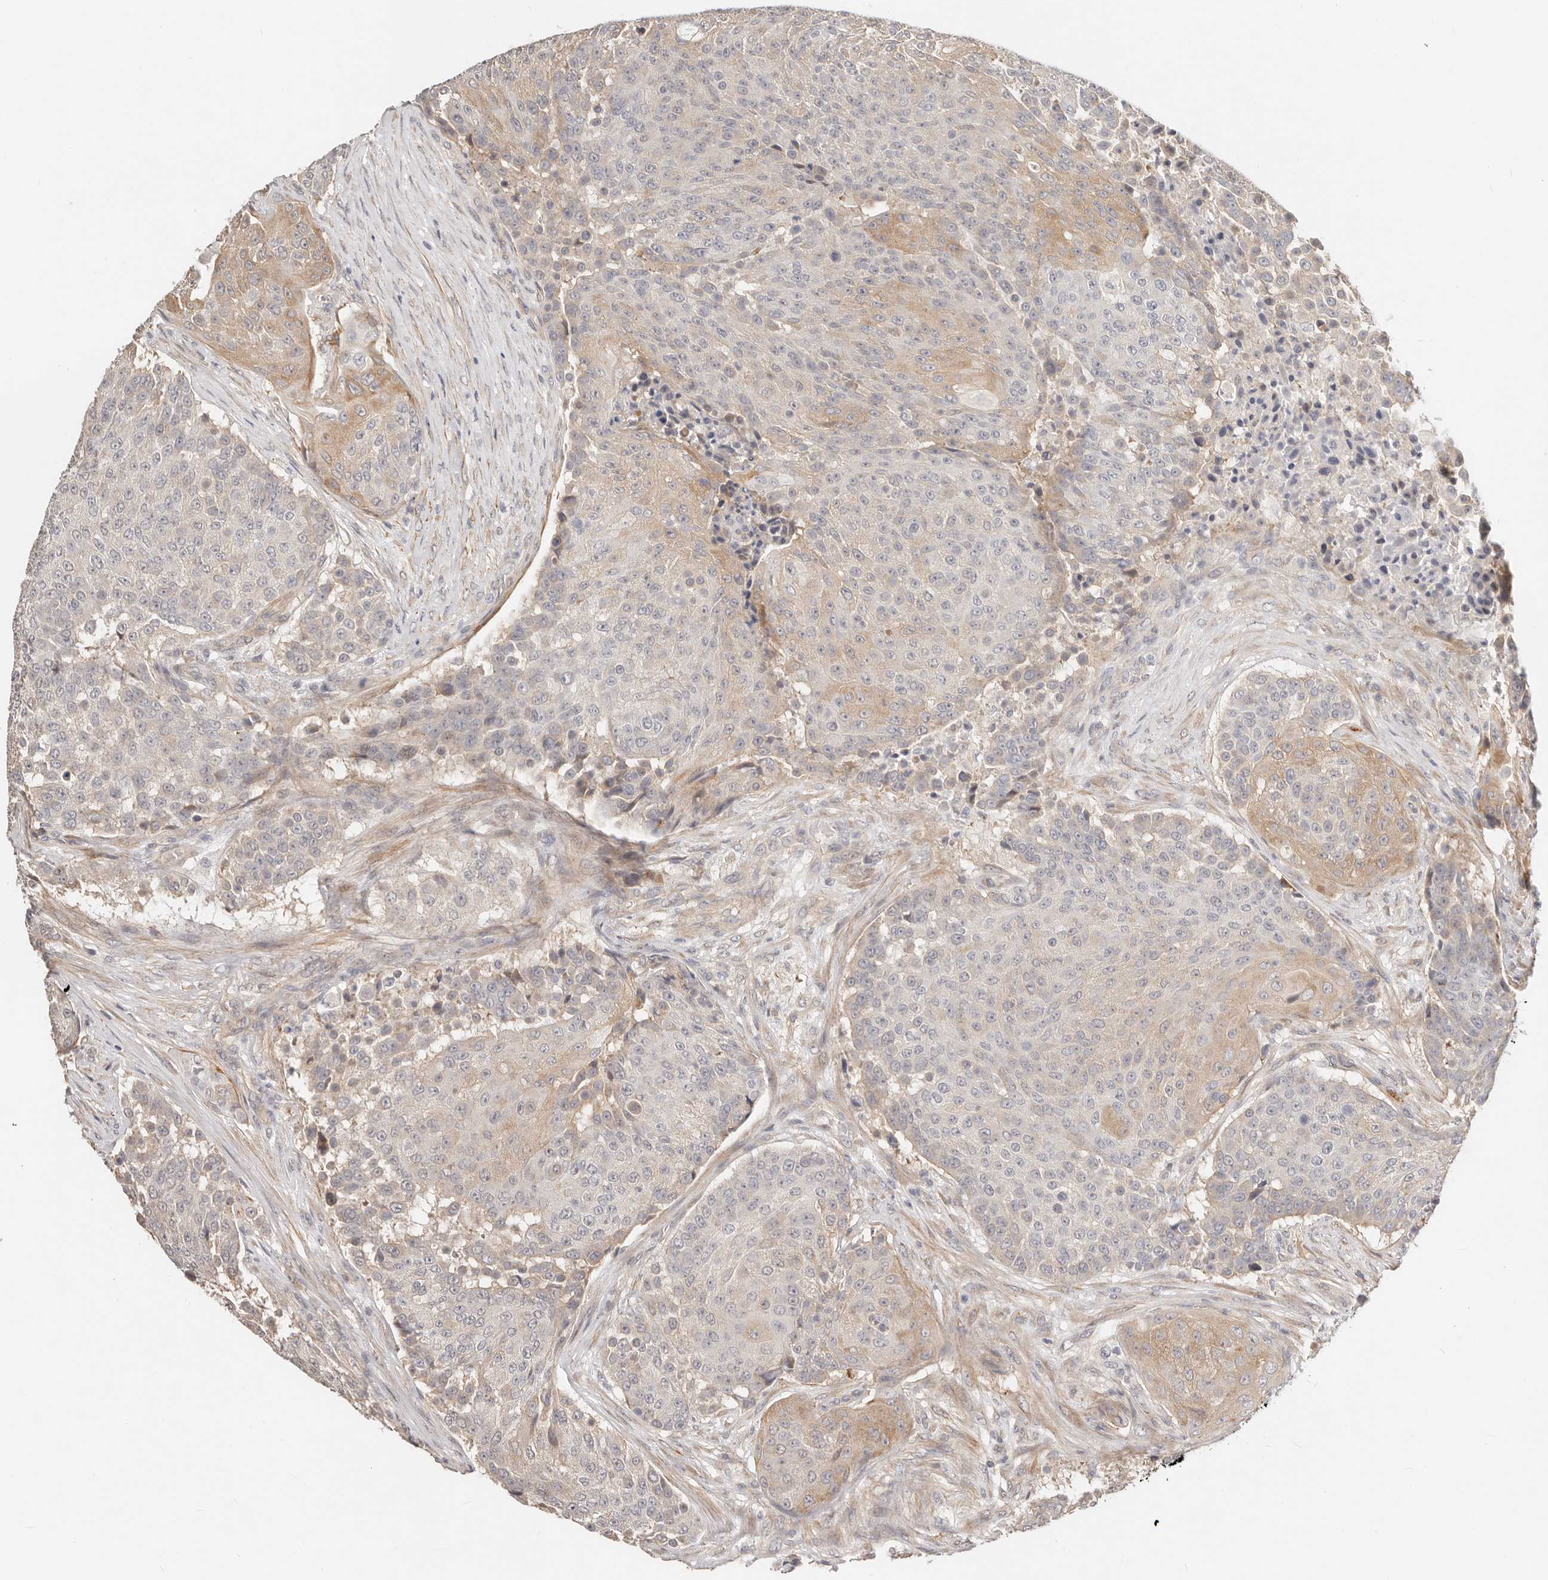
{"staining": {"intensity": "moderate", "quantity": "<25%", "location": "cytoplasmic/membranous"}, "tissue": "urothelial cancer", "cell_type": "Tumor cells", "image_type": "cancer", "snomed": [{"axis": "morphology", "description": "Urothelial carcinoma, High grade"}, {"axis": "topography", "description": "Urinary bladder"}], "caption": "Urothelial carcinoma (high-grade) stained for a protein shows moderate cytoplasmic/membranous positivity in tumor cells. The protein of interest is stained brown, and the nuclei are stained in blue (DAB (3,3'-diaminobenzidine) IHC with brightfield microscopy, high magnification).", "gene": "ZRANB1", "patient": {"sex": "female", "age": 63}}